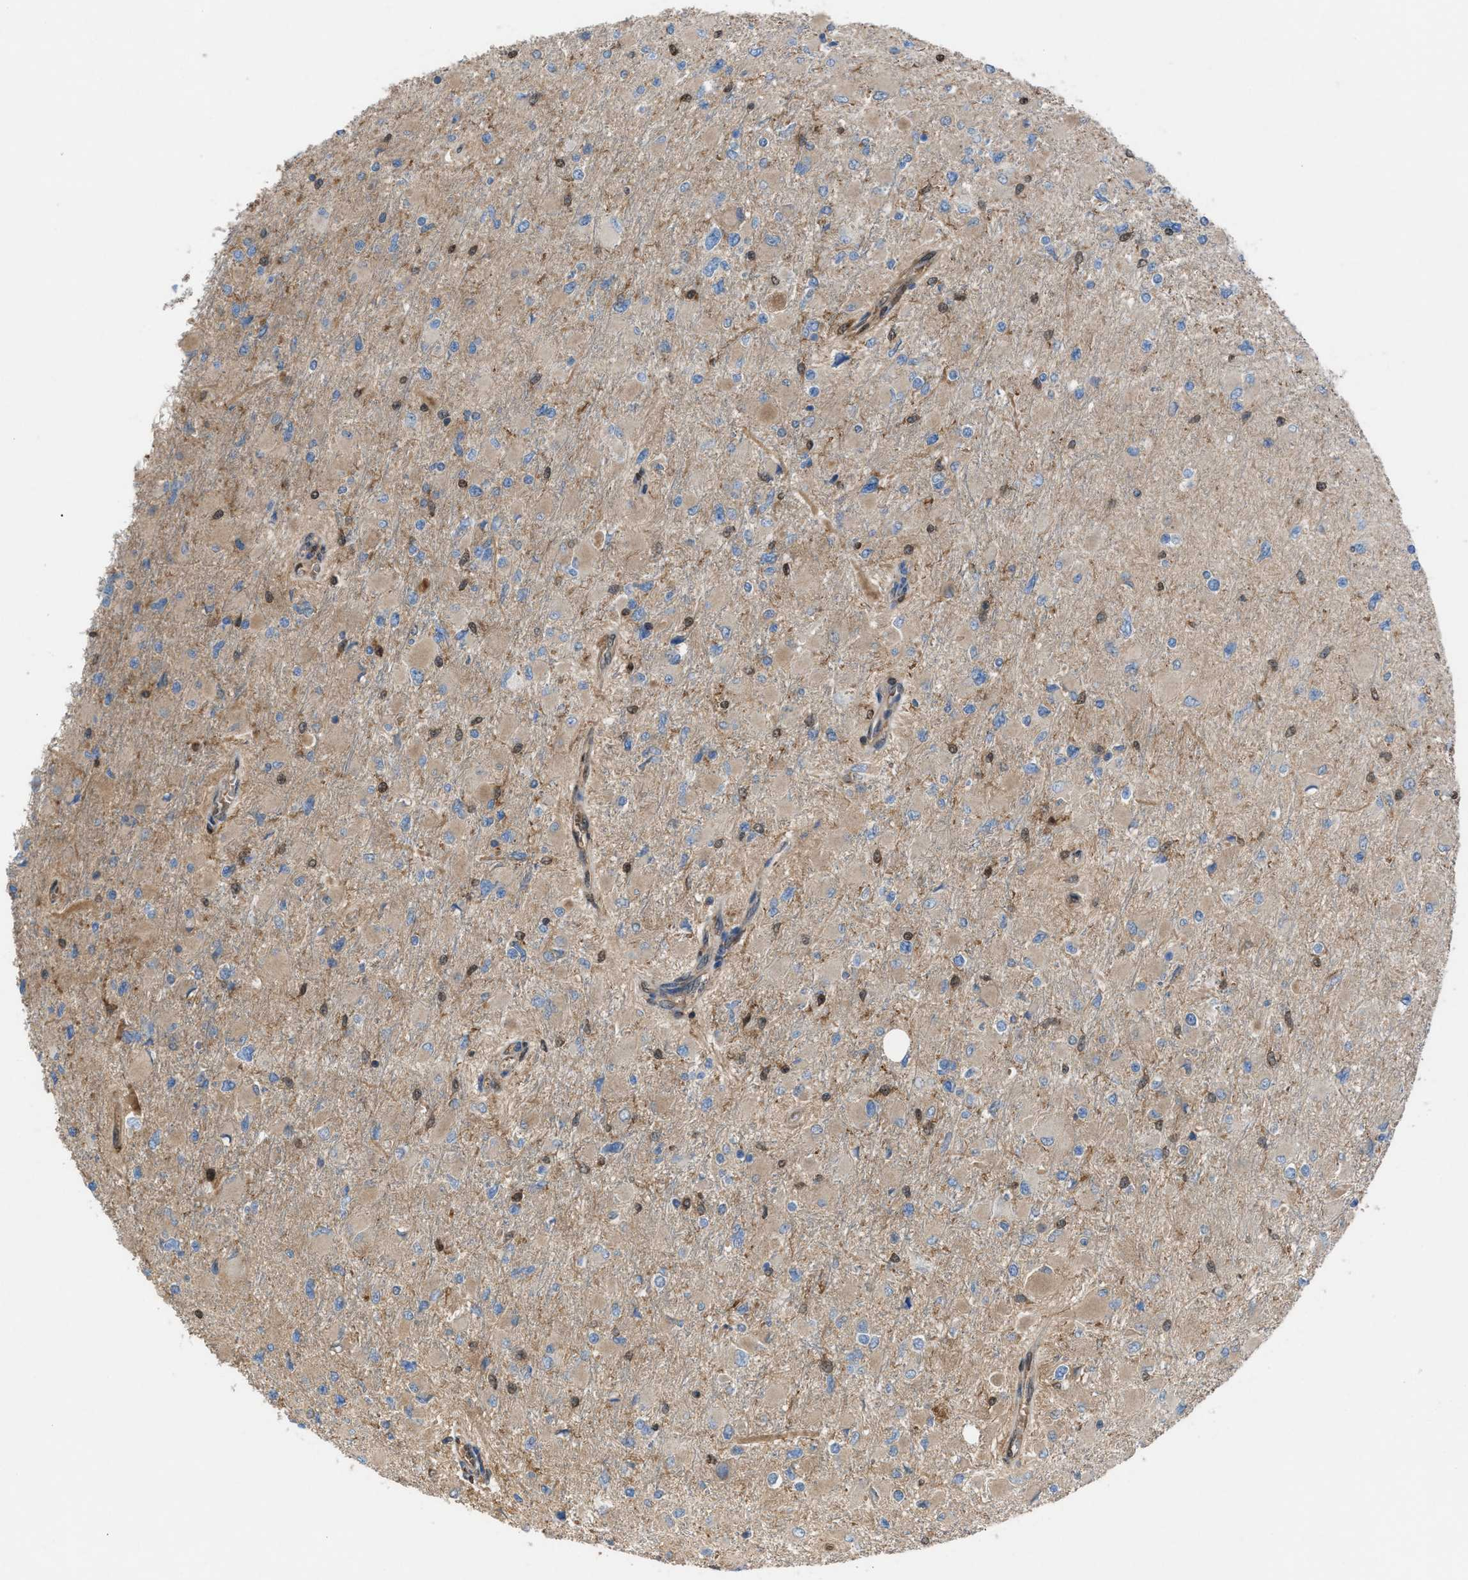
{"staining": {"intensity": "weak", "quantity": ">75%", "location": "cytoplasmic/membranous"}, "tissue": "glioma", "cell_type": "Tumor cells", "image_type": "cancer", "snomed": [{"axis": "morphology", "description": "Glioma, malignant, High grade"}, {"axis": "topography", "description": "Cerebral cortex"}], "caption": "Human malignant high-grade glioma stained with a brown dye shows weak cytoplasmic/membranous positive expression in about >75% of tumor cells.", "gene": "TPK1", "patient": {"sex": "female", "age": 36}}